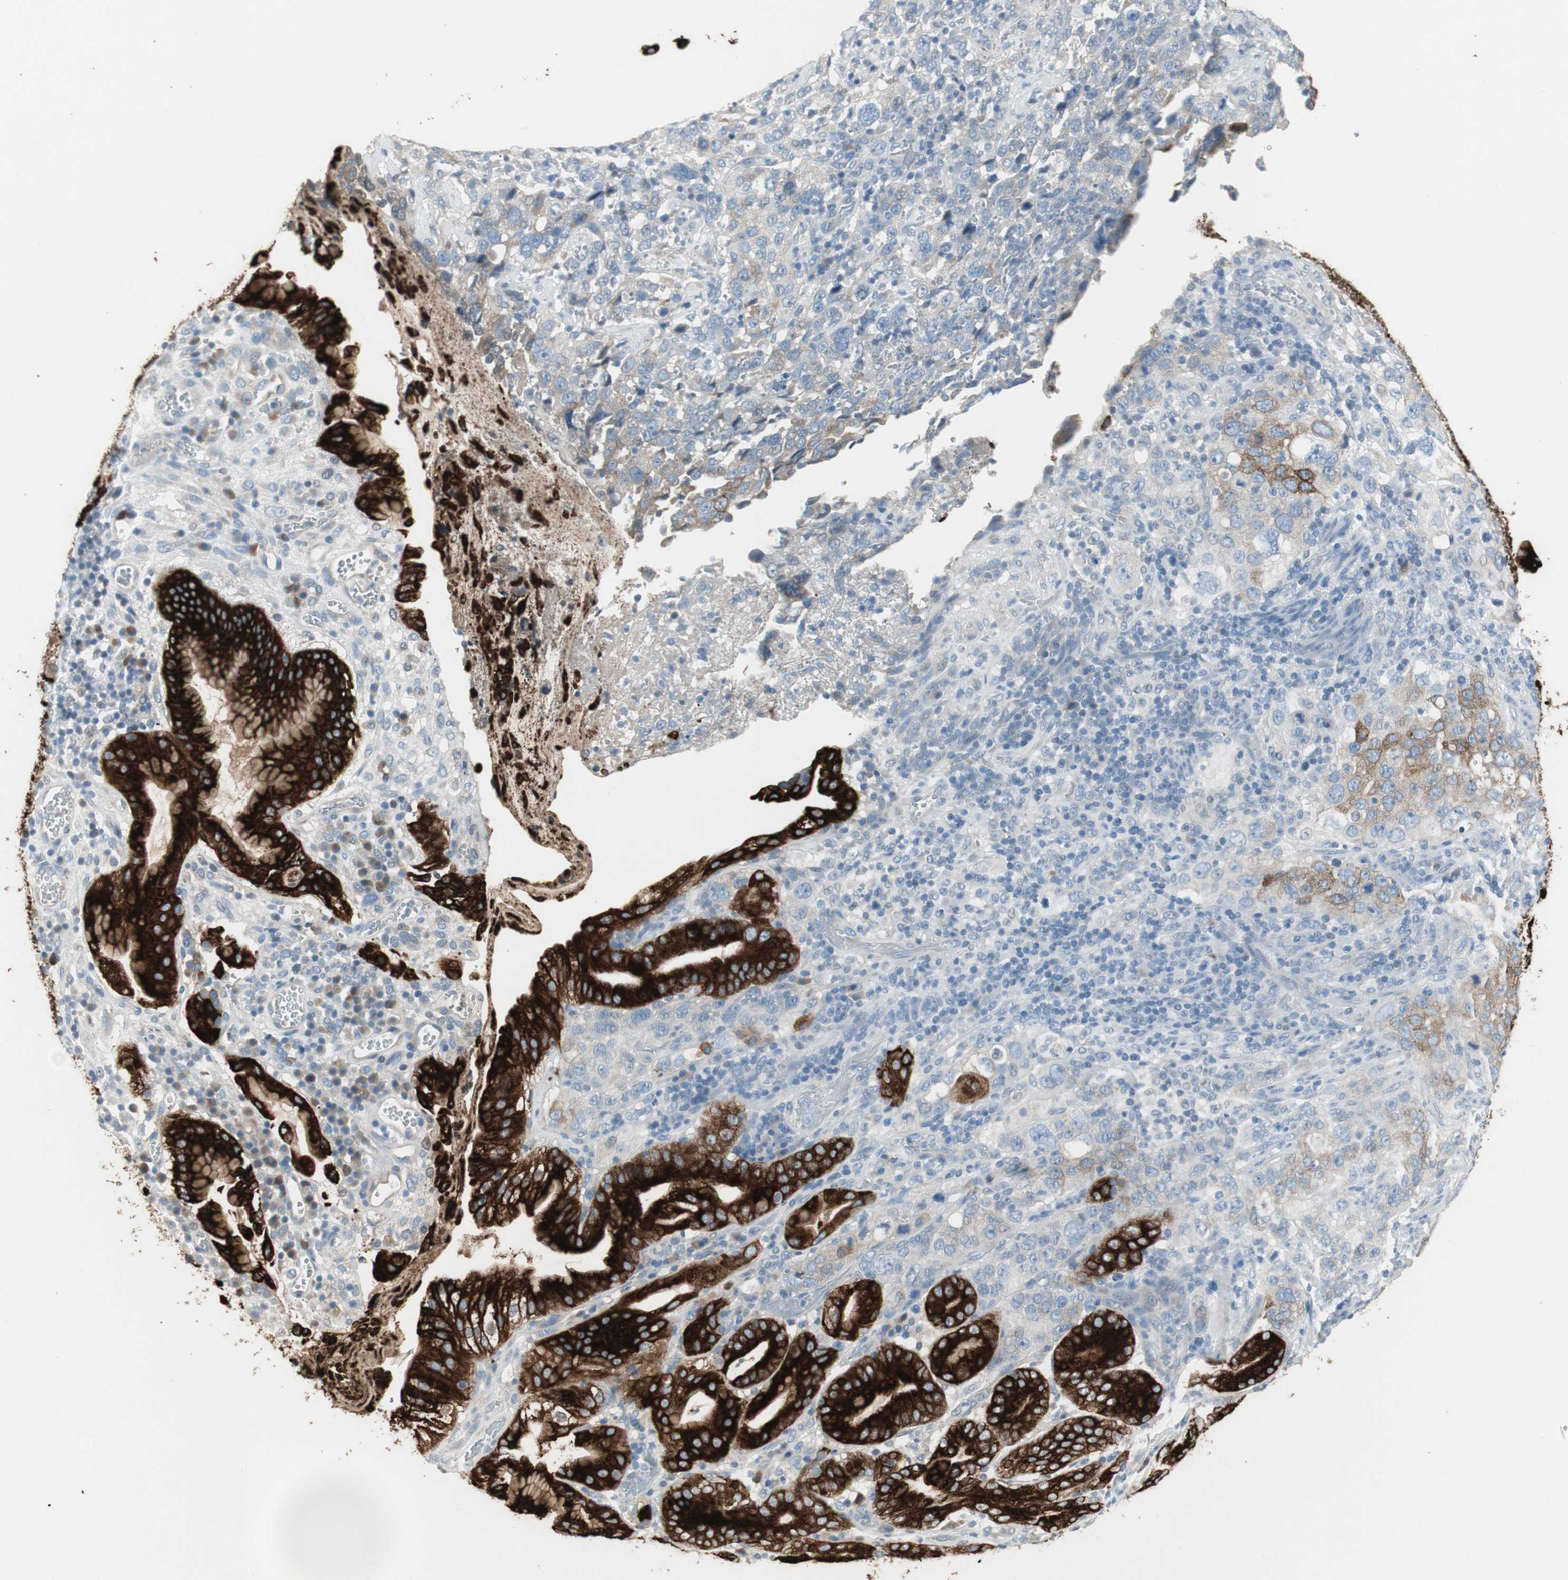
{"staining": {"intensity": "strong", "quantity": "25%-75%", "location": "cytoplasmic/membranous"}, "tissue": "stomach cancer", "cell_type": "Tumor cells", "image_type": "cancer", "snomed": [{"axis": "morphology", "description": "Normal tissue, NOS"}, {"axis": "morphology", "description": "Adenocarcinoma, NOS"}, {"axis": "topography", "description": "Stomach"}], "caption": "This photomicrograph displays immunohistochemistry (IHC) staining of adenocarcinoma (stomach), with high strong cytoplasmic/membranous staining in approximately 25%-75% of tumor cells.", "gene": "AGR2", "patient": {"sex": "male", "age": 48}}